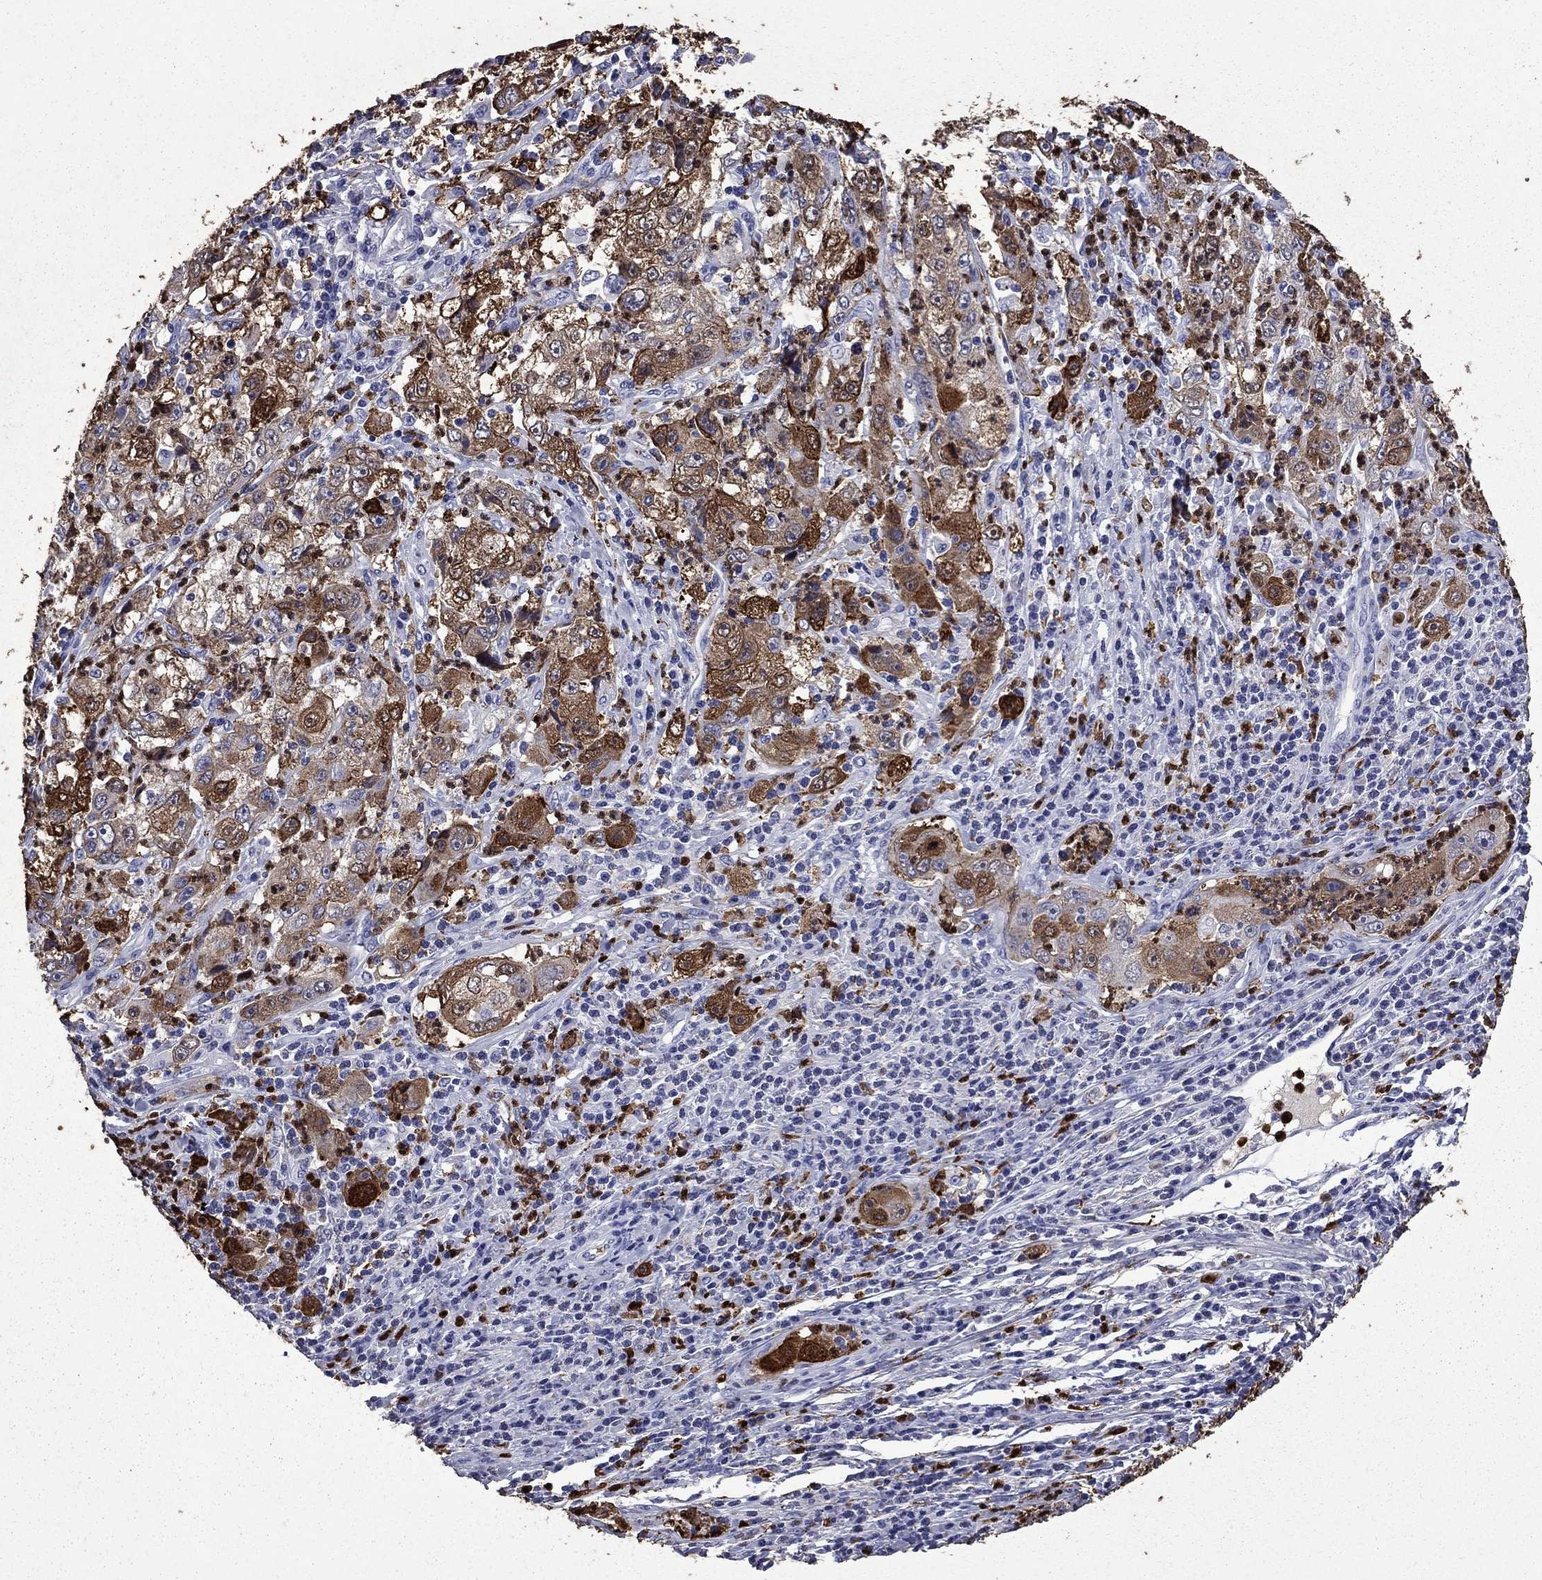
{"staining": {"intensity": "strong", "quantity": "25%-75%", "location": "cytoplasmic/membranous"}, "tissue": "cervical cancer", "cell_type": "Tumor cells", "image_type": "cancer", "snomed": [{"axis": "morphology", "description": "Squamous cell carcinoma, NOS"}, {"axis": "topography", "description": "Cervix"}], "caption": "Cervical cancer (squamous cell carcinoma) stained for a protein displays strong cytoplasmic/membranous positivity in tumor cells.", "gene": "TRIM29", "patient": {"sex": "female", "age": 36}}